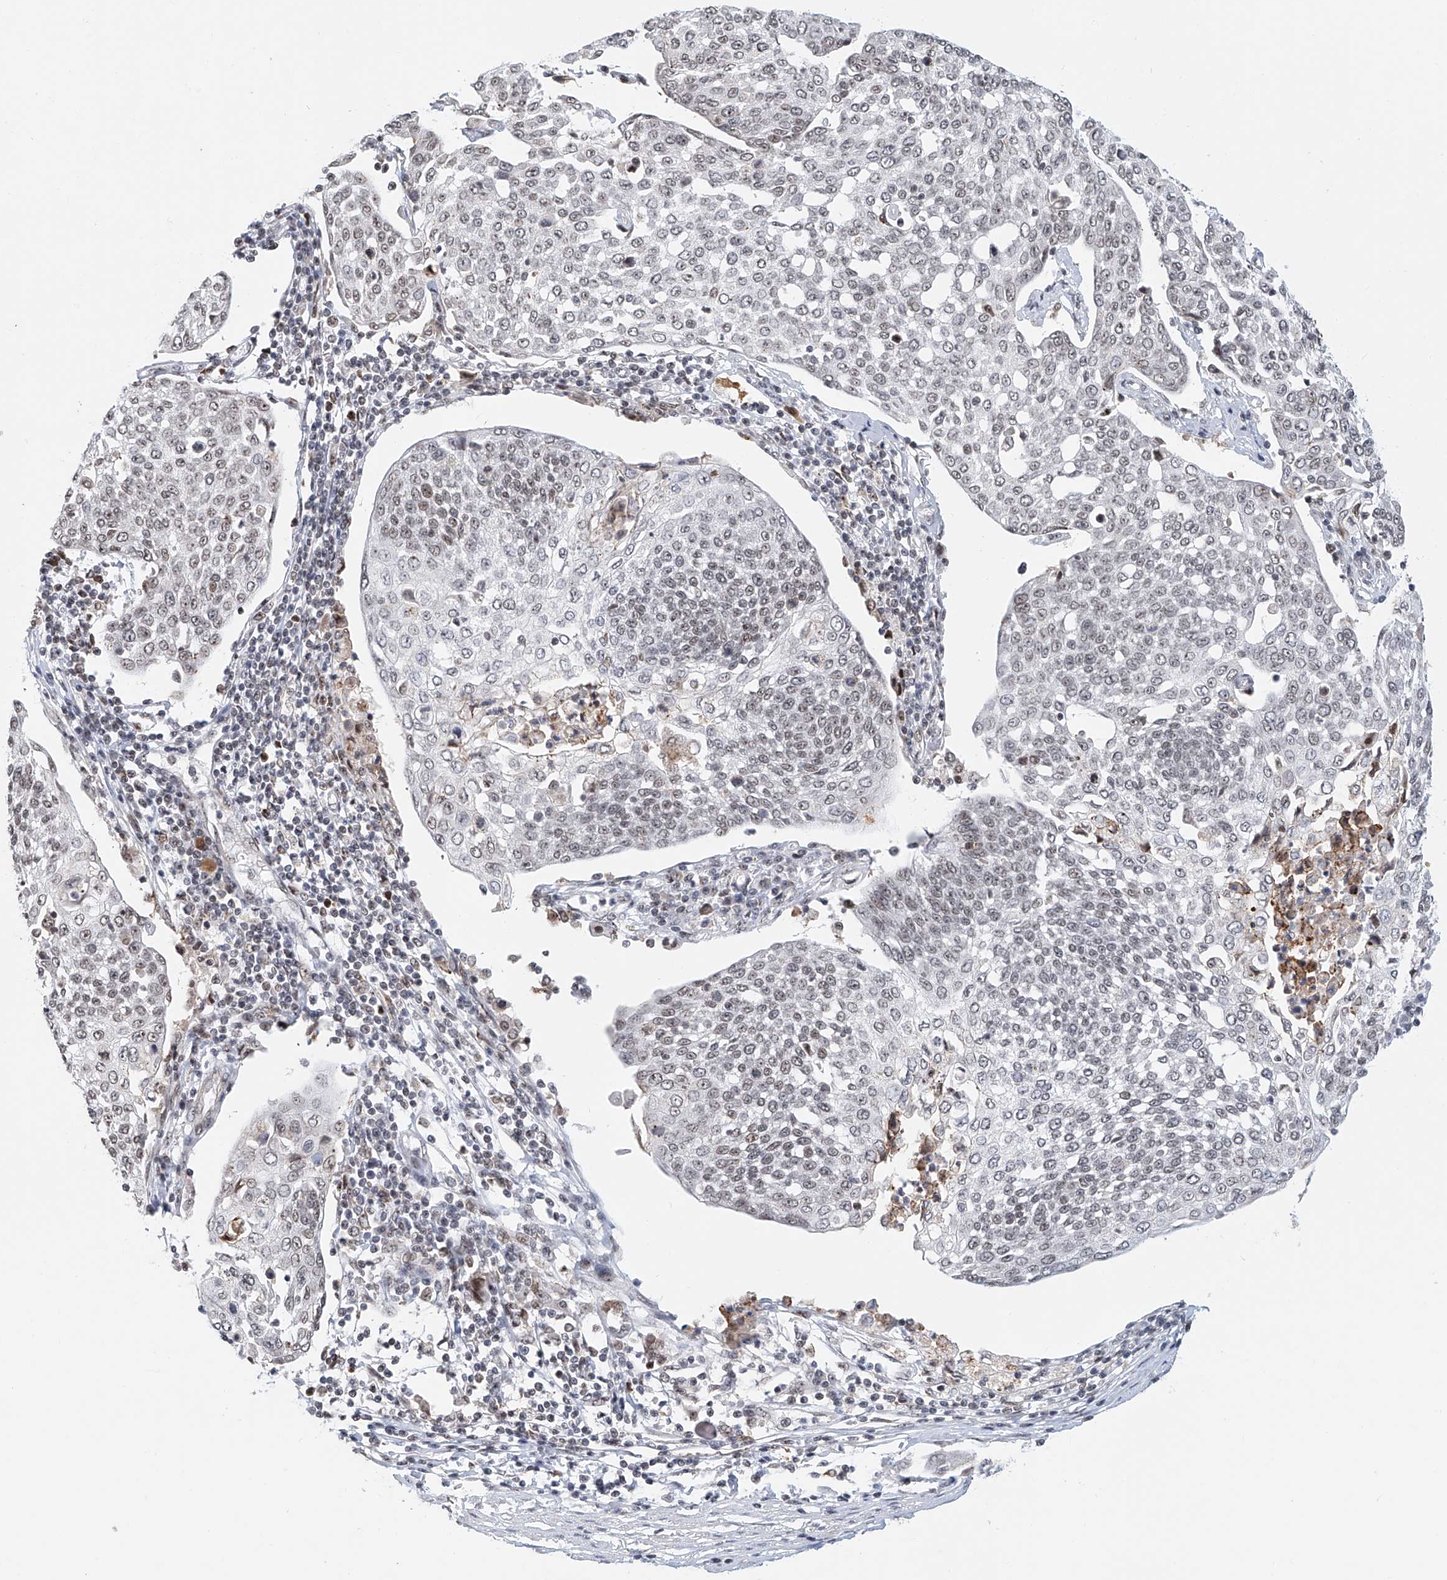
{"staining": {"intensity": "moderate", "quantity": "25%-75%", "location": "nuclear"}, "tissue": "cervical cancer", "cell_type": "Tumor cells", "image_type": "cancer", "snomed": [{"axis": "morphology", "description": "Squamous cell carcinoma, NOS"}, {"axis": "topography", "description": "Cervix"}], "caption": "Tumor cells demonstrate moderate nuclear positivity in about 25%-75% of cells in cervical cancer.", "gene": "PRUNE2", "patient": {"sex": "female", "age": 34}}